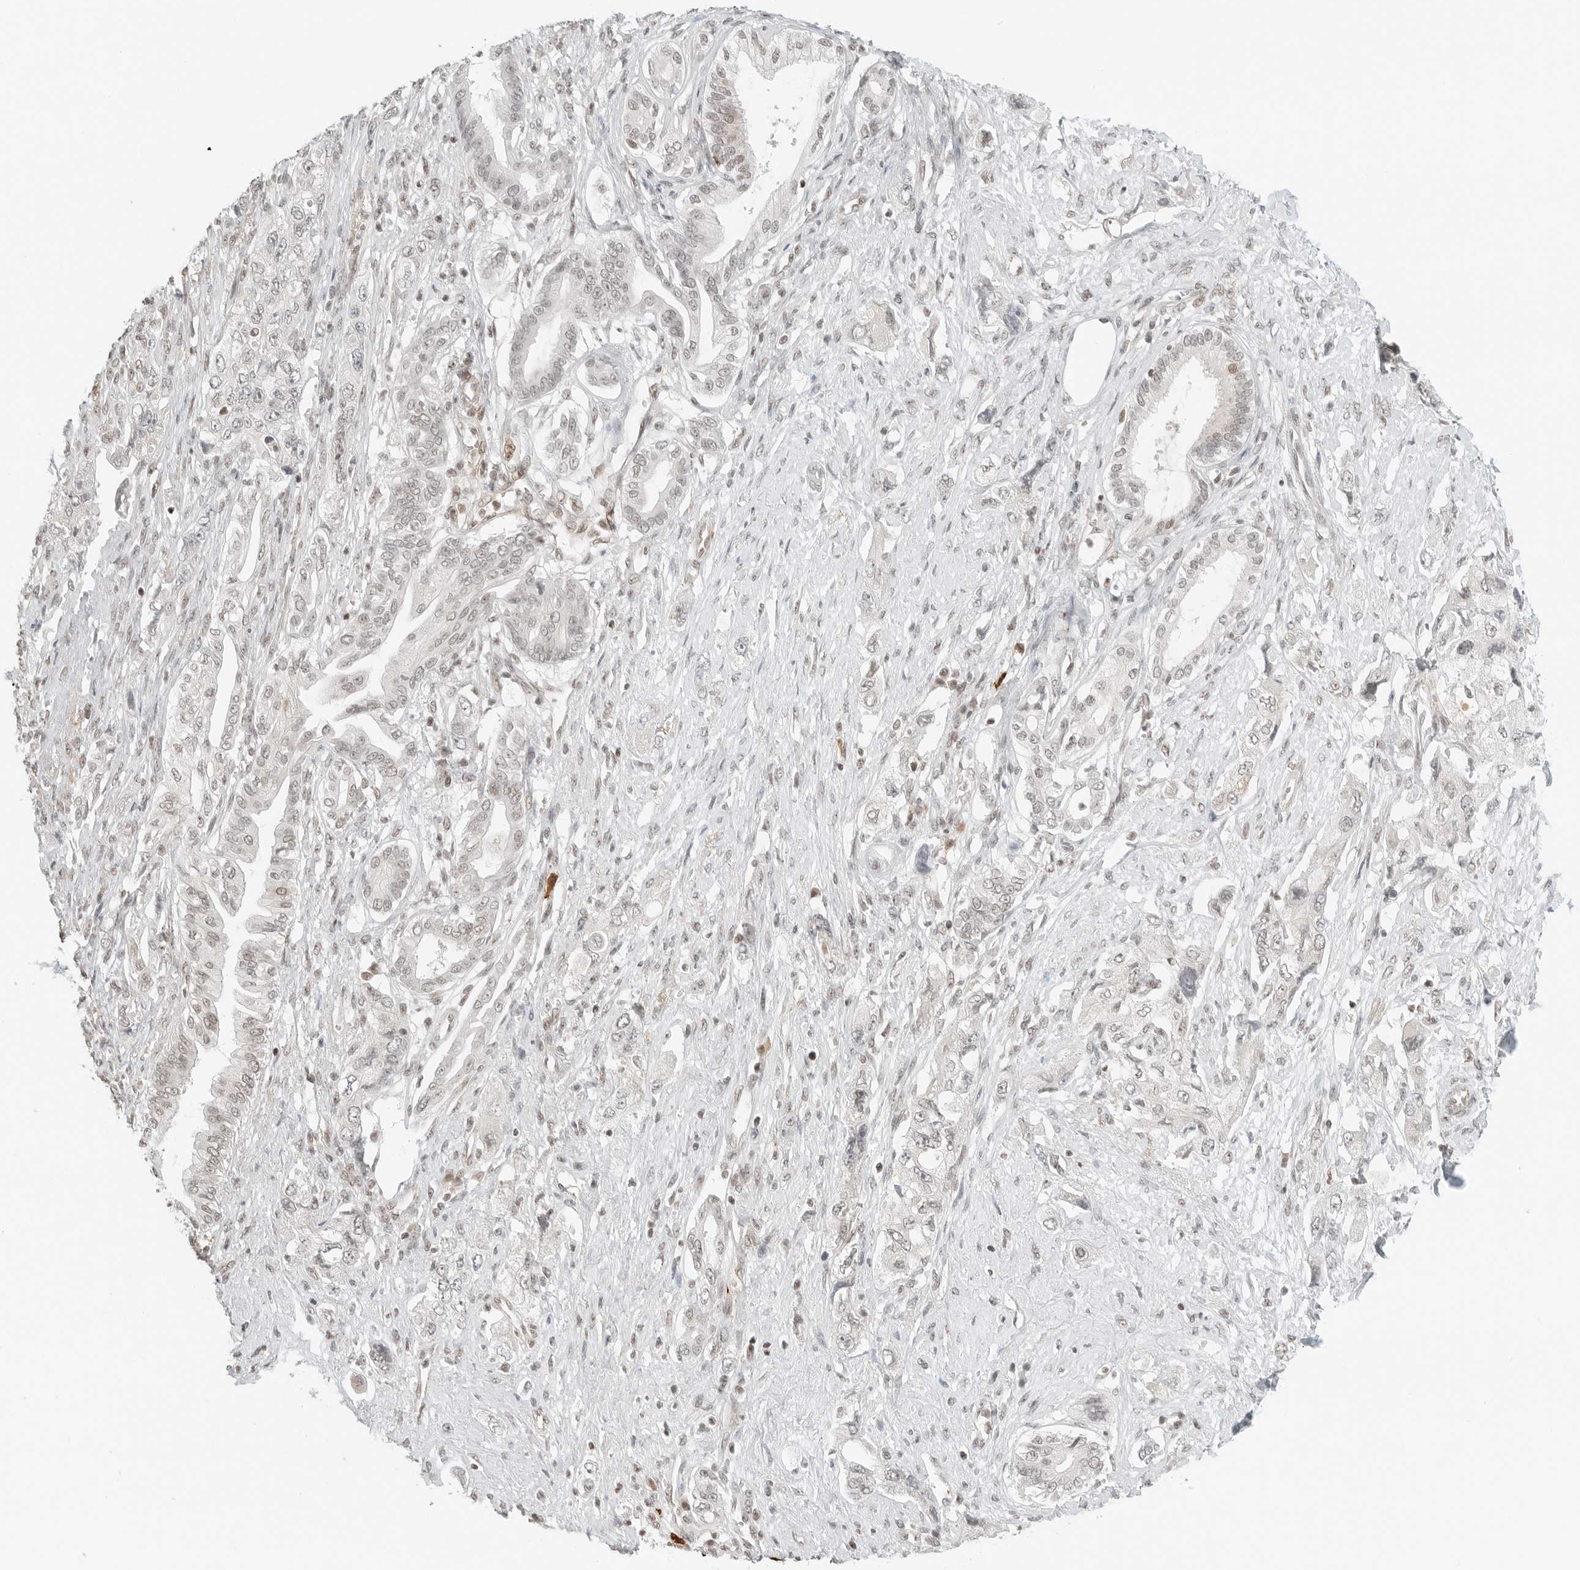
{"staining": {"intensity": "negative", "quantity": "none", "location": "none"}, "tissue": "pancreatic cancer", "cell_type": "Tumor cells", "image_type": "cancer", "snomed": [{"axis": "morphology", "description": "Adenocarcinoma, NOS"}, {"axis": "topography", "description": "Pancreas"}], "caption": "Immunohistochemical staining of human pancreatic cancer (adenocarcinoma) demonstrates no significant staining in tumor cells.", "gene": "CRTC2", "patient": {"sex": "female", "age": 73}}